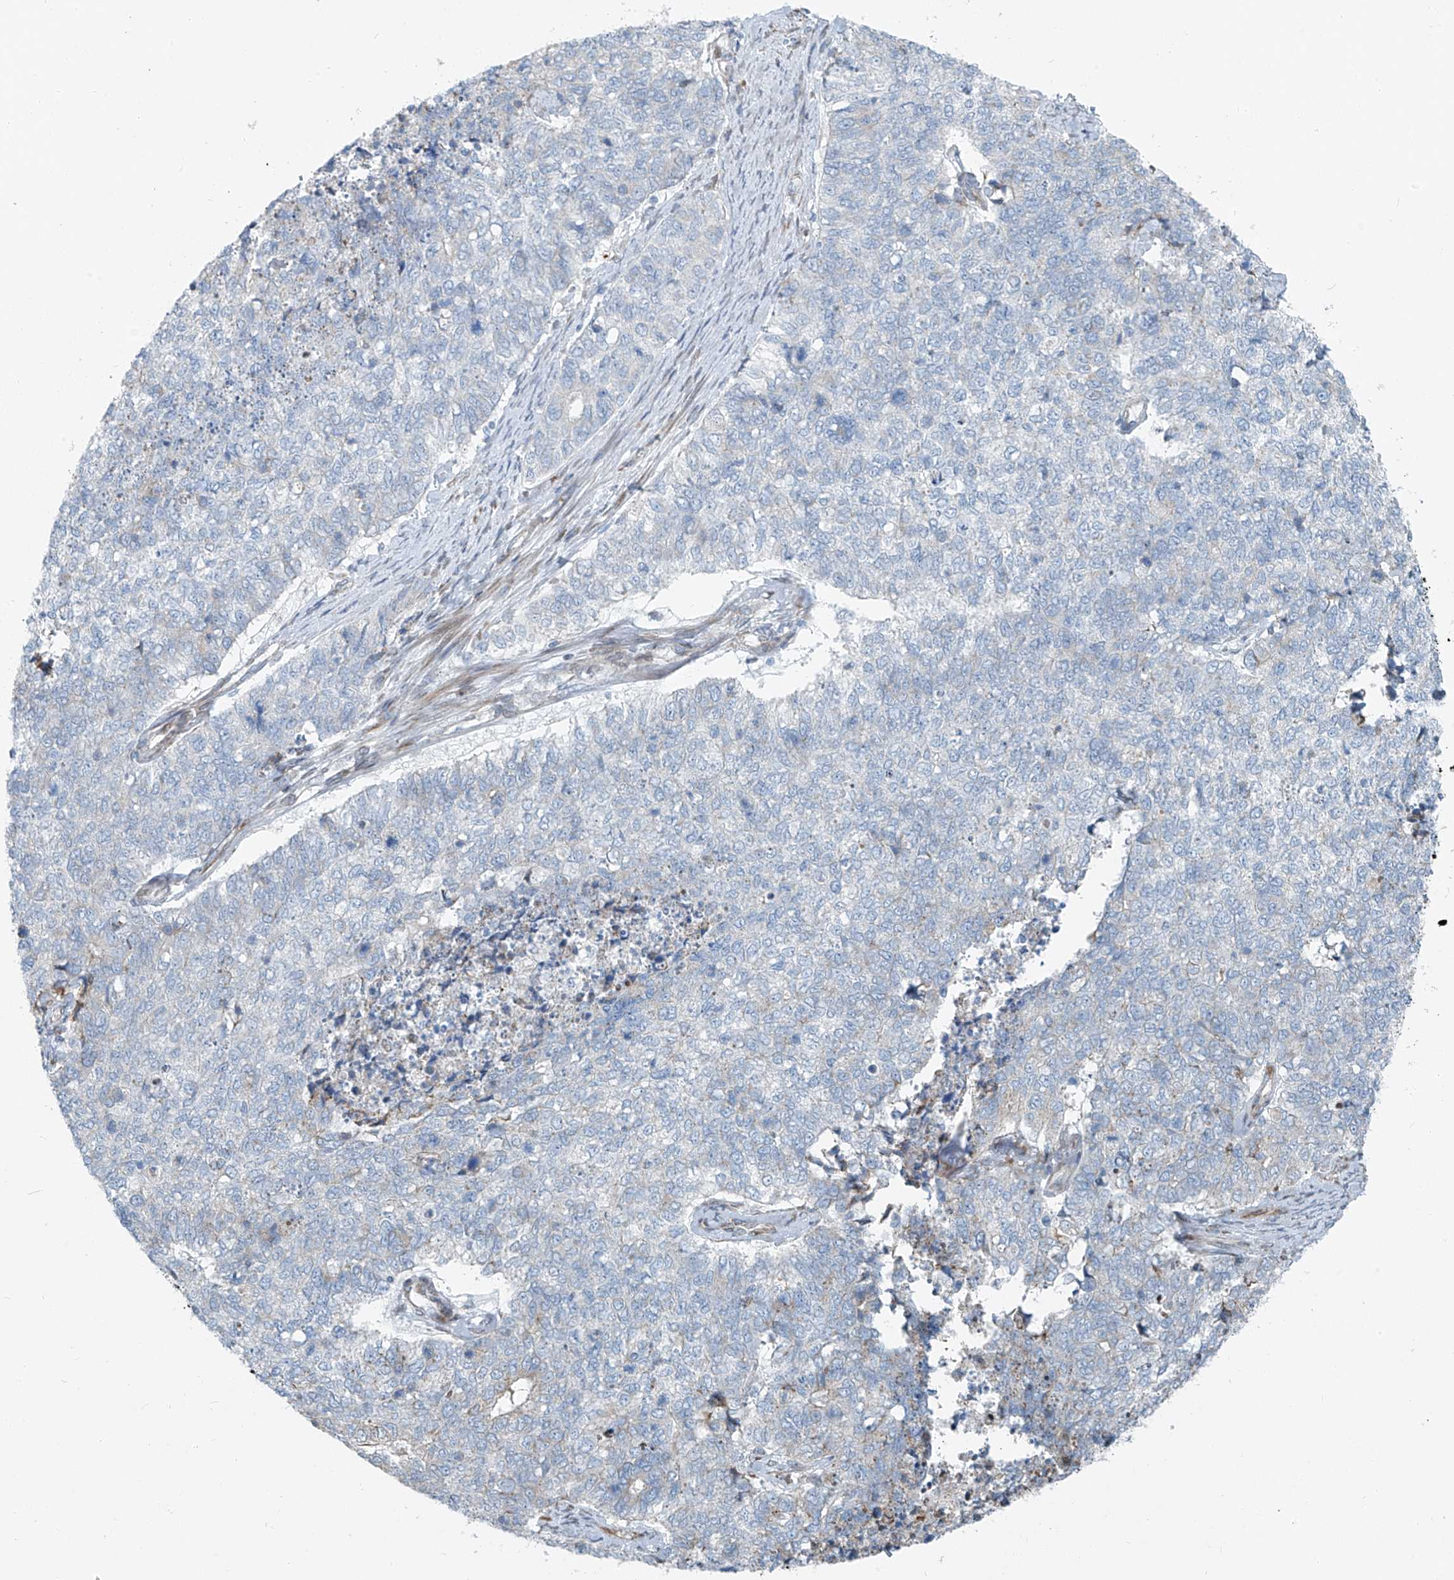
{"staining": {"intensity": "negative", "quantity": "none", "location": "none"}, "tissue": "cervical cancer", "cell_type": "Tumor cells", "image_type": "cancer", "snomed": [{"axis": "morphology", "description": "Squamous cell carcinoma, NOS"}, {"axis": "topography", "description": "Cervix"}], "caption": "Immunohistochemistry (IHC) micrograph of human cervical cancer (squamous cell carcinoma) stained for a protein (brown), which shows no staining in tumor cells.", "gene": "HIC2", "patient": {"sex": "female", "age": 63}}